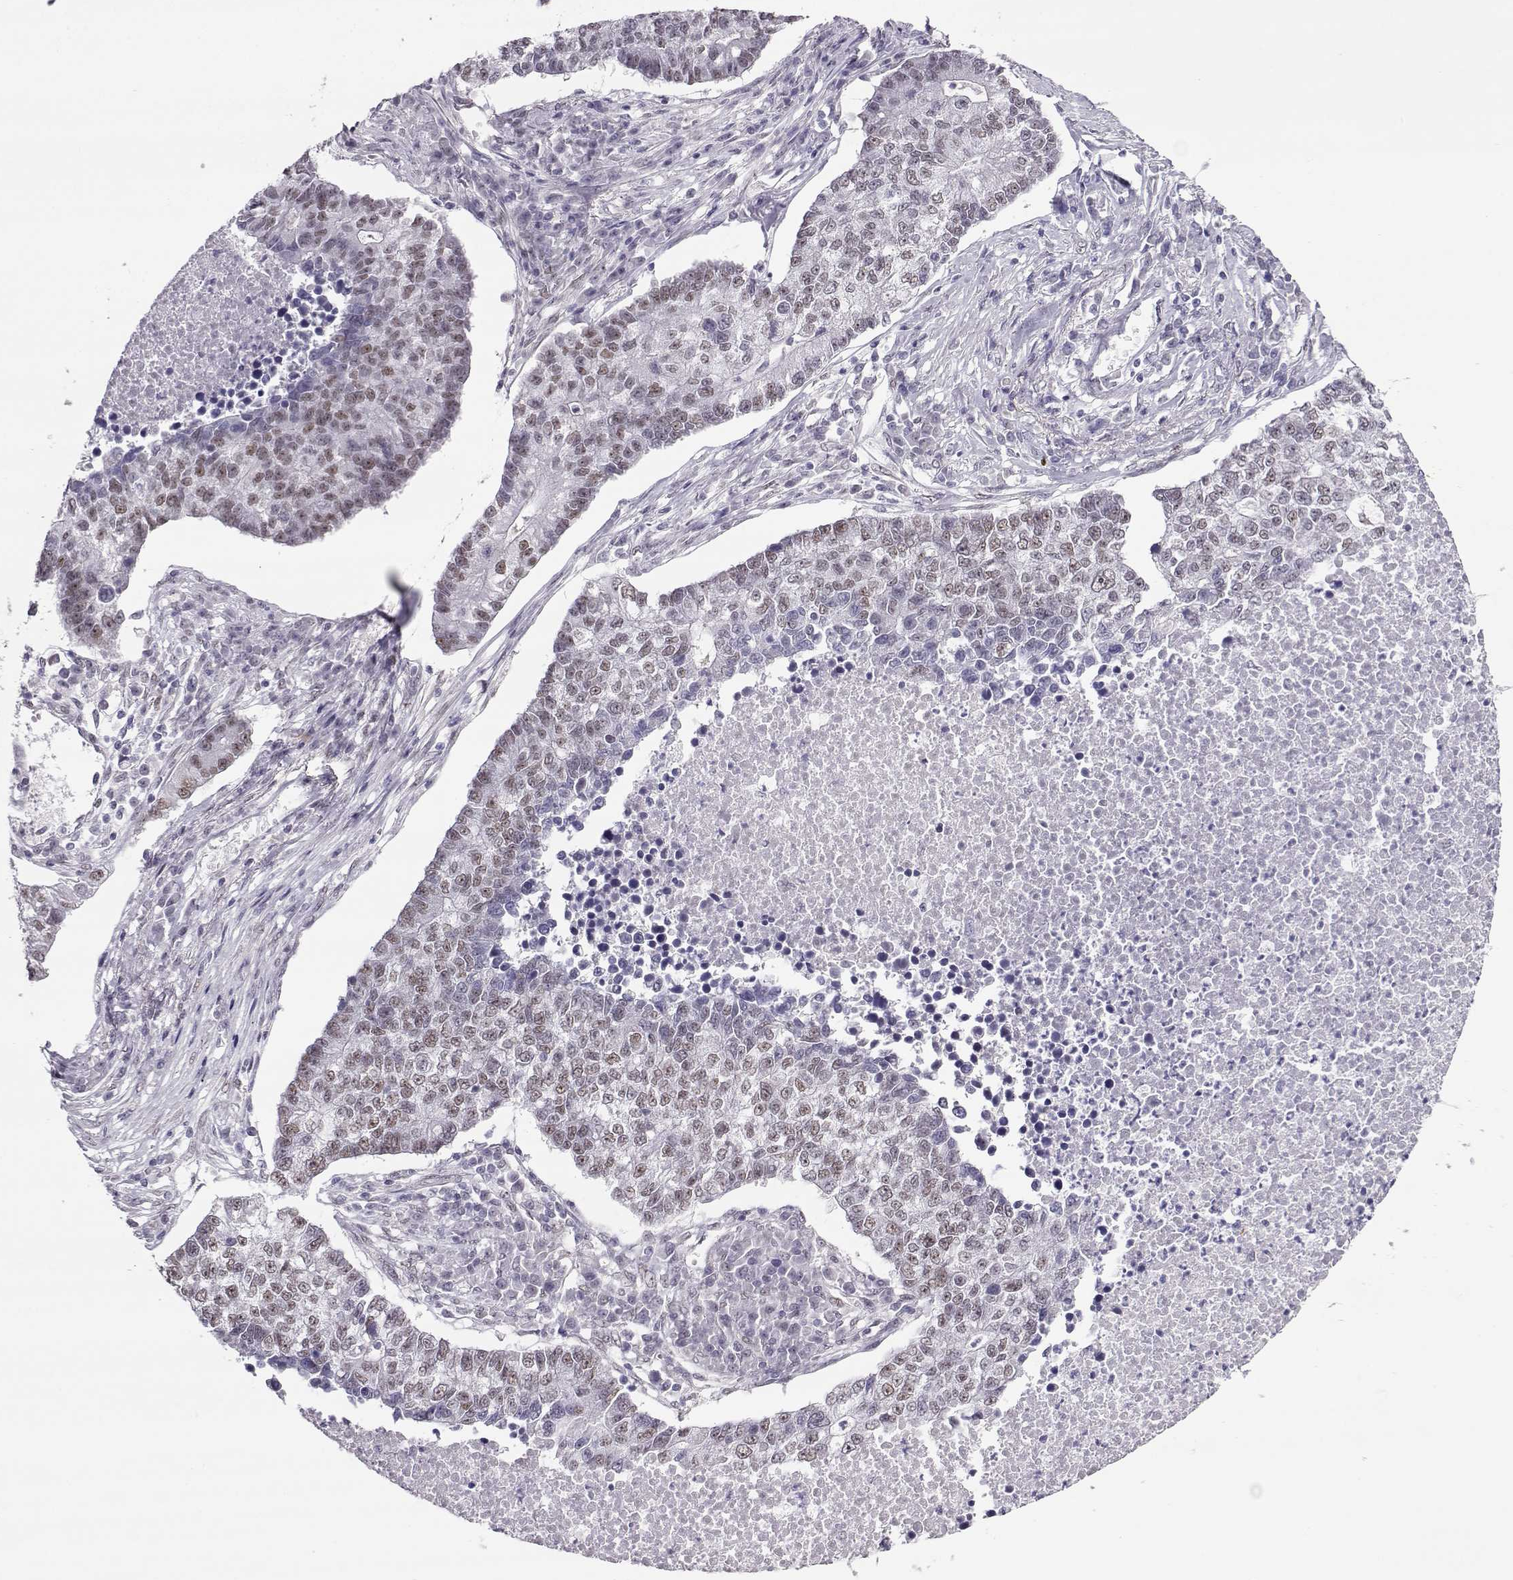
{"staining": {"intensity": "weak", "quantity": "<25%", "location": "nuclear"}, "tissue": "lung cancer", "cell_type": "Tumor cells", "image_type": "cancer", "snomed": [{"axis": "morphology", "description": "Adenocarcinoma, NOS"}, {"axis": "topography", "description": "Lung"}], "caption": "A histopathology image of lung cancer (adenocarcinoma) stained for a protein reveals no brown staining in tumor cells. (IHC, brightfield microscopy, high magnification).", "gene": "POLI", "patient": {"sex": "male", "age": 57}}